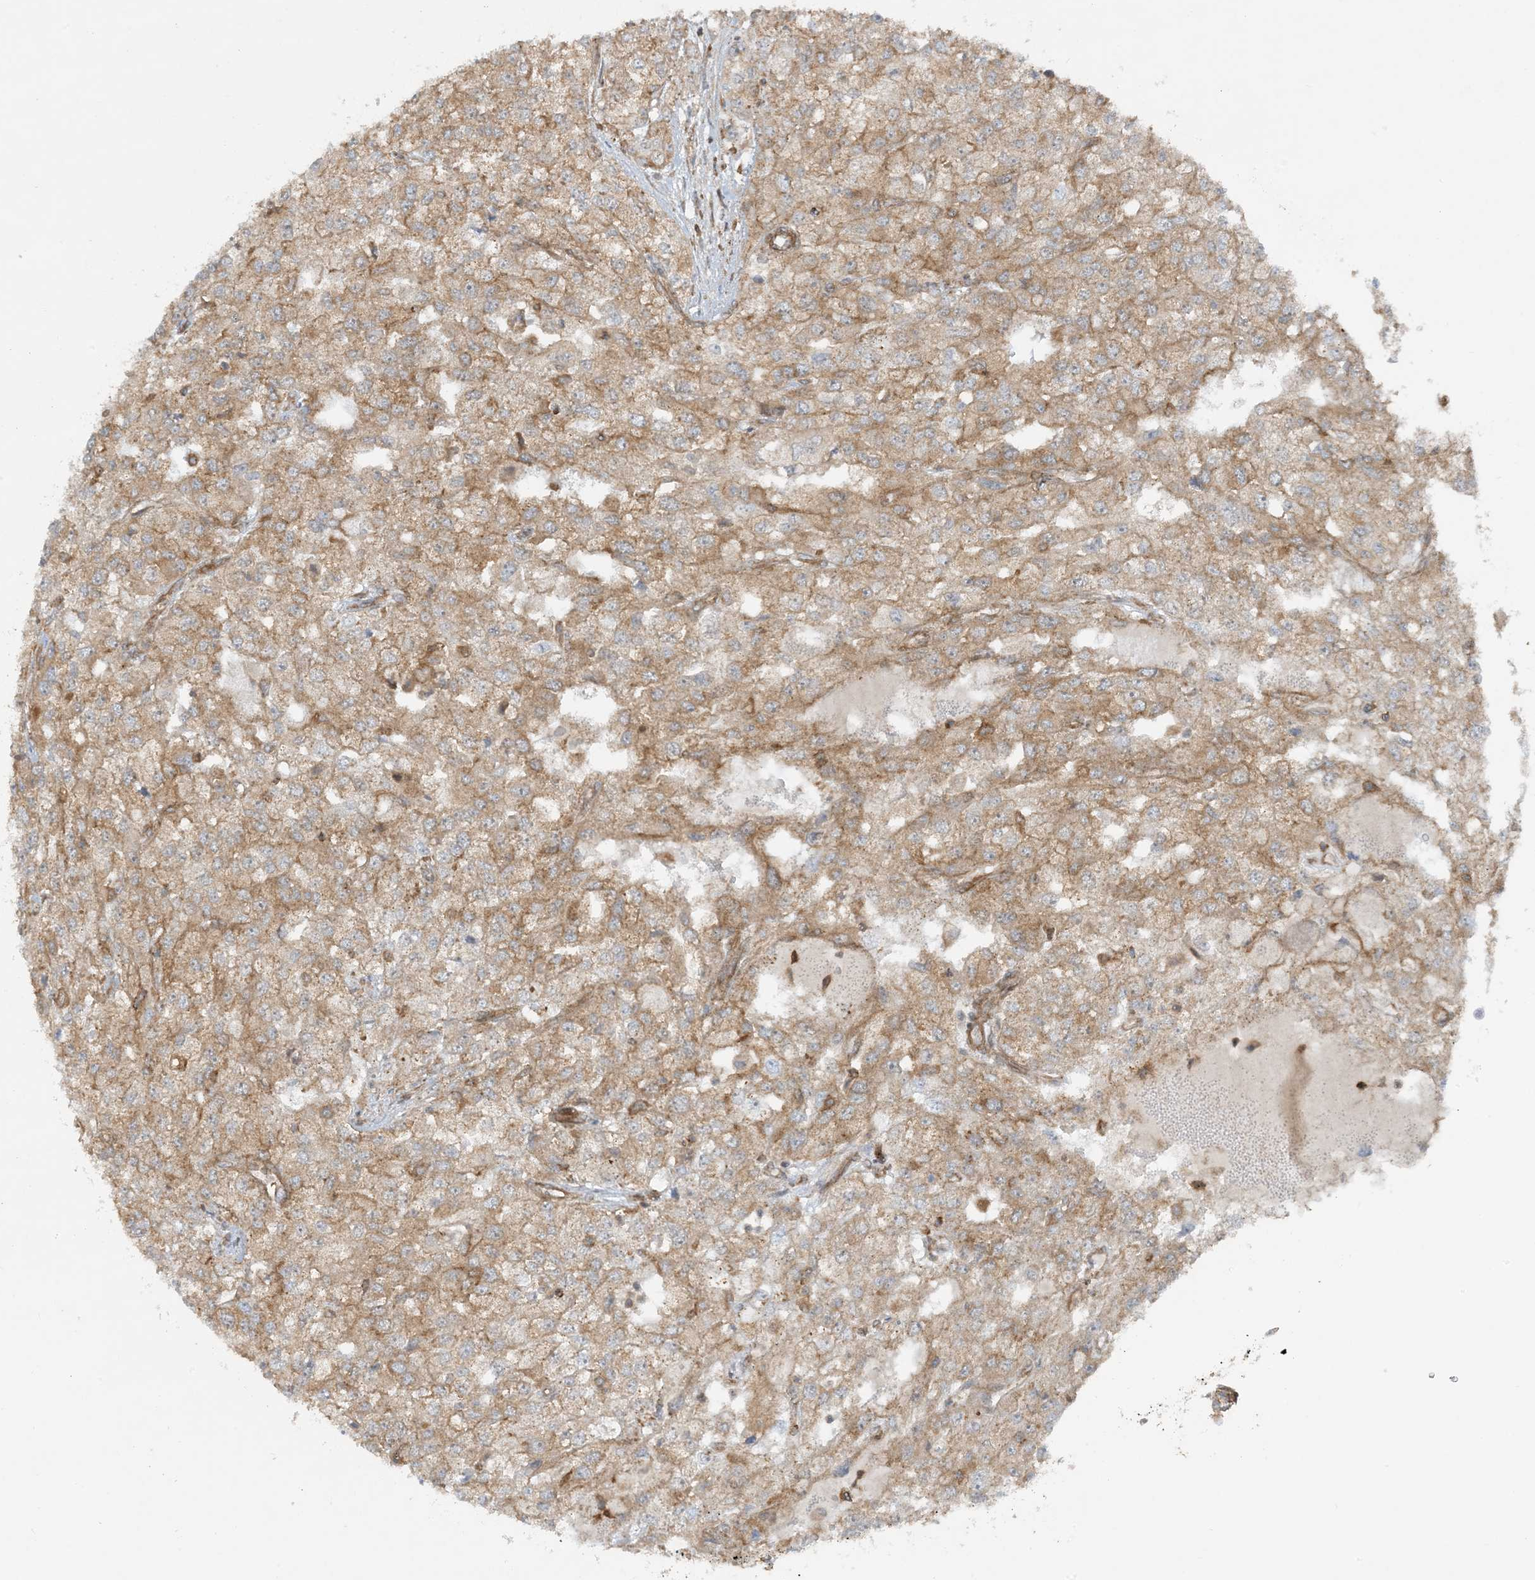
{"staining": {"intensity": "moderate", "quantity": ">75%", "location": "cytoplasmic/membranous"}, "tissue": "renal cancer", "cell_type": "Tumor cells", "image_type": "cancer", "snomed": [{"axis": "morphology", "description": "Adenocarcinoma, NOS"}, {"axis": "topography", "description": "Kidney"}], "caption": "Moderate cytoplasmic/membranous expression for a protein is appreciated in about >75% of tumor cells of adenocarcinoma (renal) using immunohistochemistry.", "gene": "STAM2", "patient": {"sex": "female", "age": 54}}